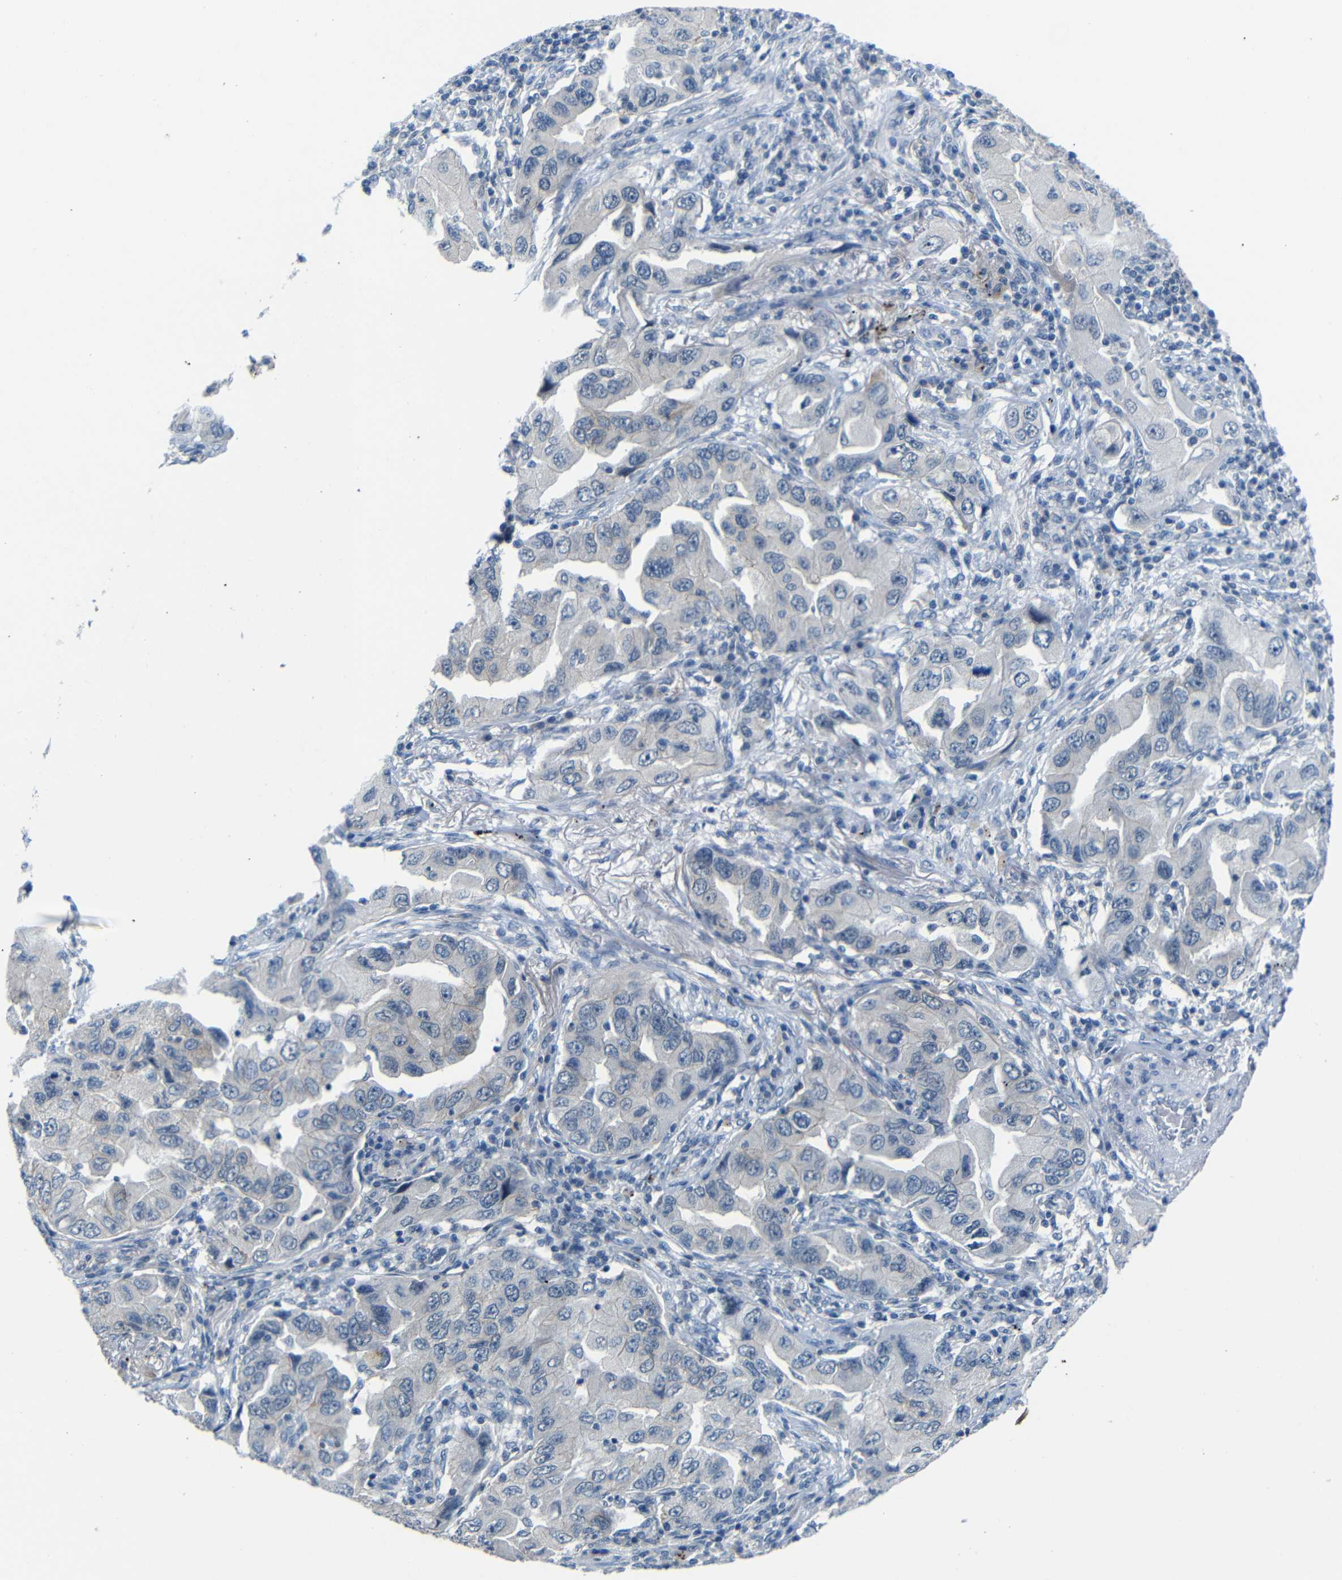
{"staining": {"intensity": "negative", "quantity": "none", "location": "none"}, "tissue": "lung cancer", "cell_type": "Tumor cells", "image_type": "cancer", "snomed": [{"axis": "morphology", "description": "Adenocarcinoma, NOS"}, {"axis": "topography", "description": "Lung"}], "caption": "High power microscopy photomicrograph of an immunohistochemistry (IHC) image of lung adenocarcinoma, revealing no significant expression in tumor cells.", "gene": "ANK3", "patient": {"sex": "female", "age": 65}}